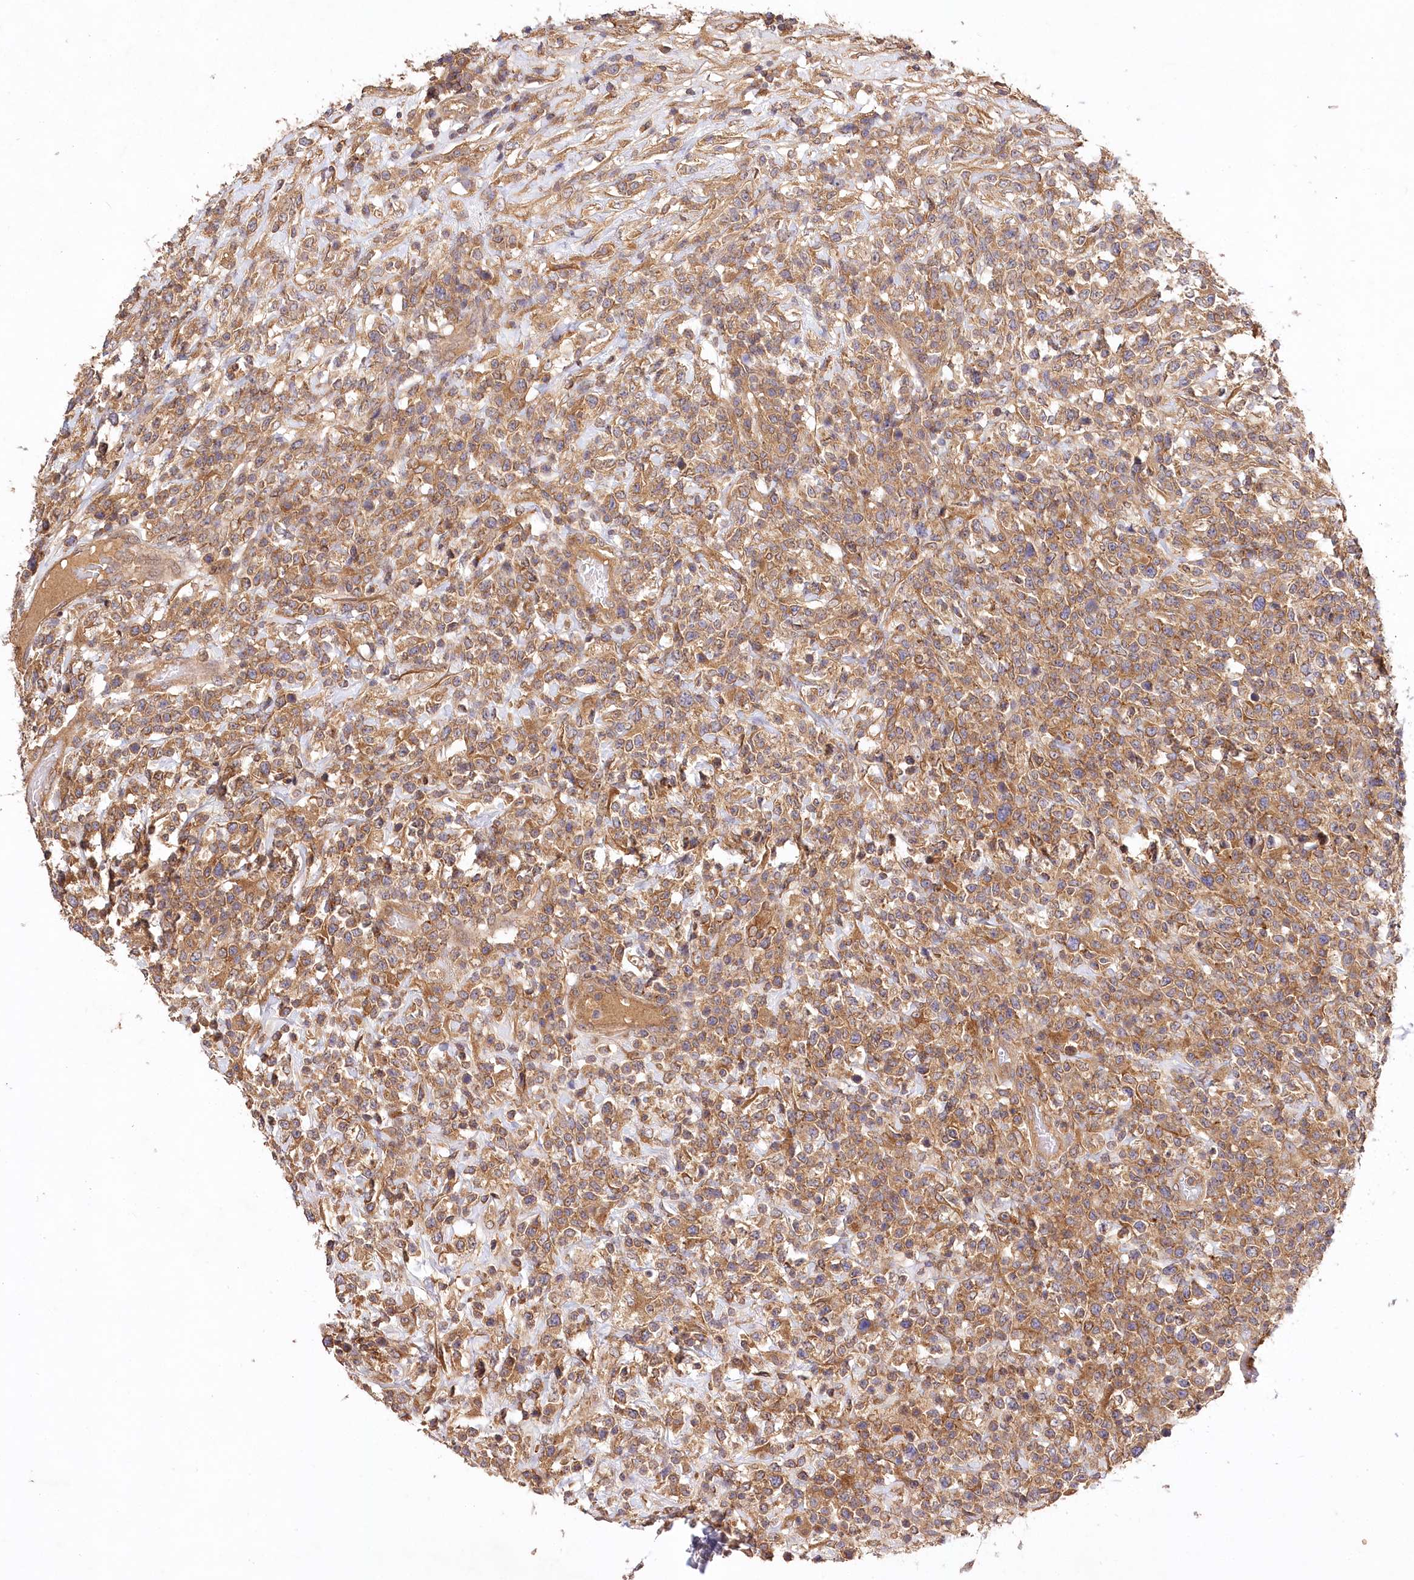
{"staining": {"intensity": "moderate", "quantity": ">75%", "location": "cytoplasmic/membranous"}, "tissue": "lymphoma", "cell_type": "Tumor cells", "image_type": "cancer", "snomed": [{"axis": "morphology", "description": "Malignant lymphoma, non-Hodgkin's type, High grade"}, {"axis": "topography", "description": "Colon"}], "caption": "There is medium levels of moderate cytoplasmic/membranous positivity in tumor cells of lymphoma, as demonstrated by immunohistochemical staining (brown color).", "gene": "LSS", "patient": {"sex": "female", "age": 53}}